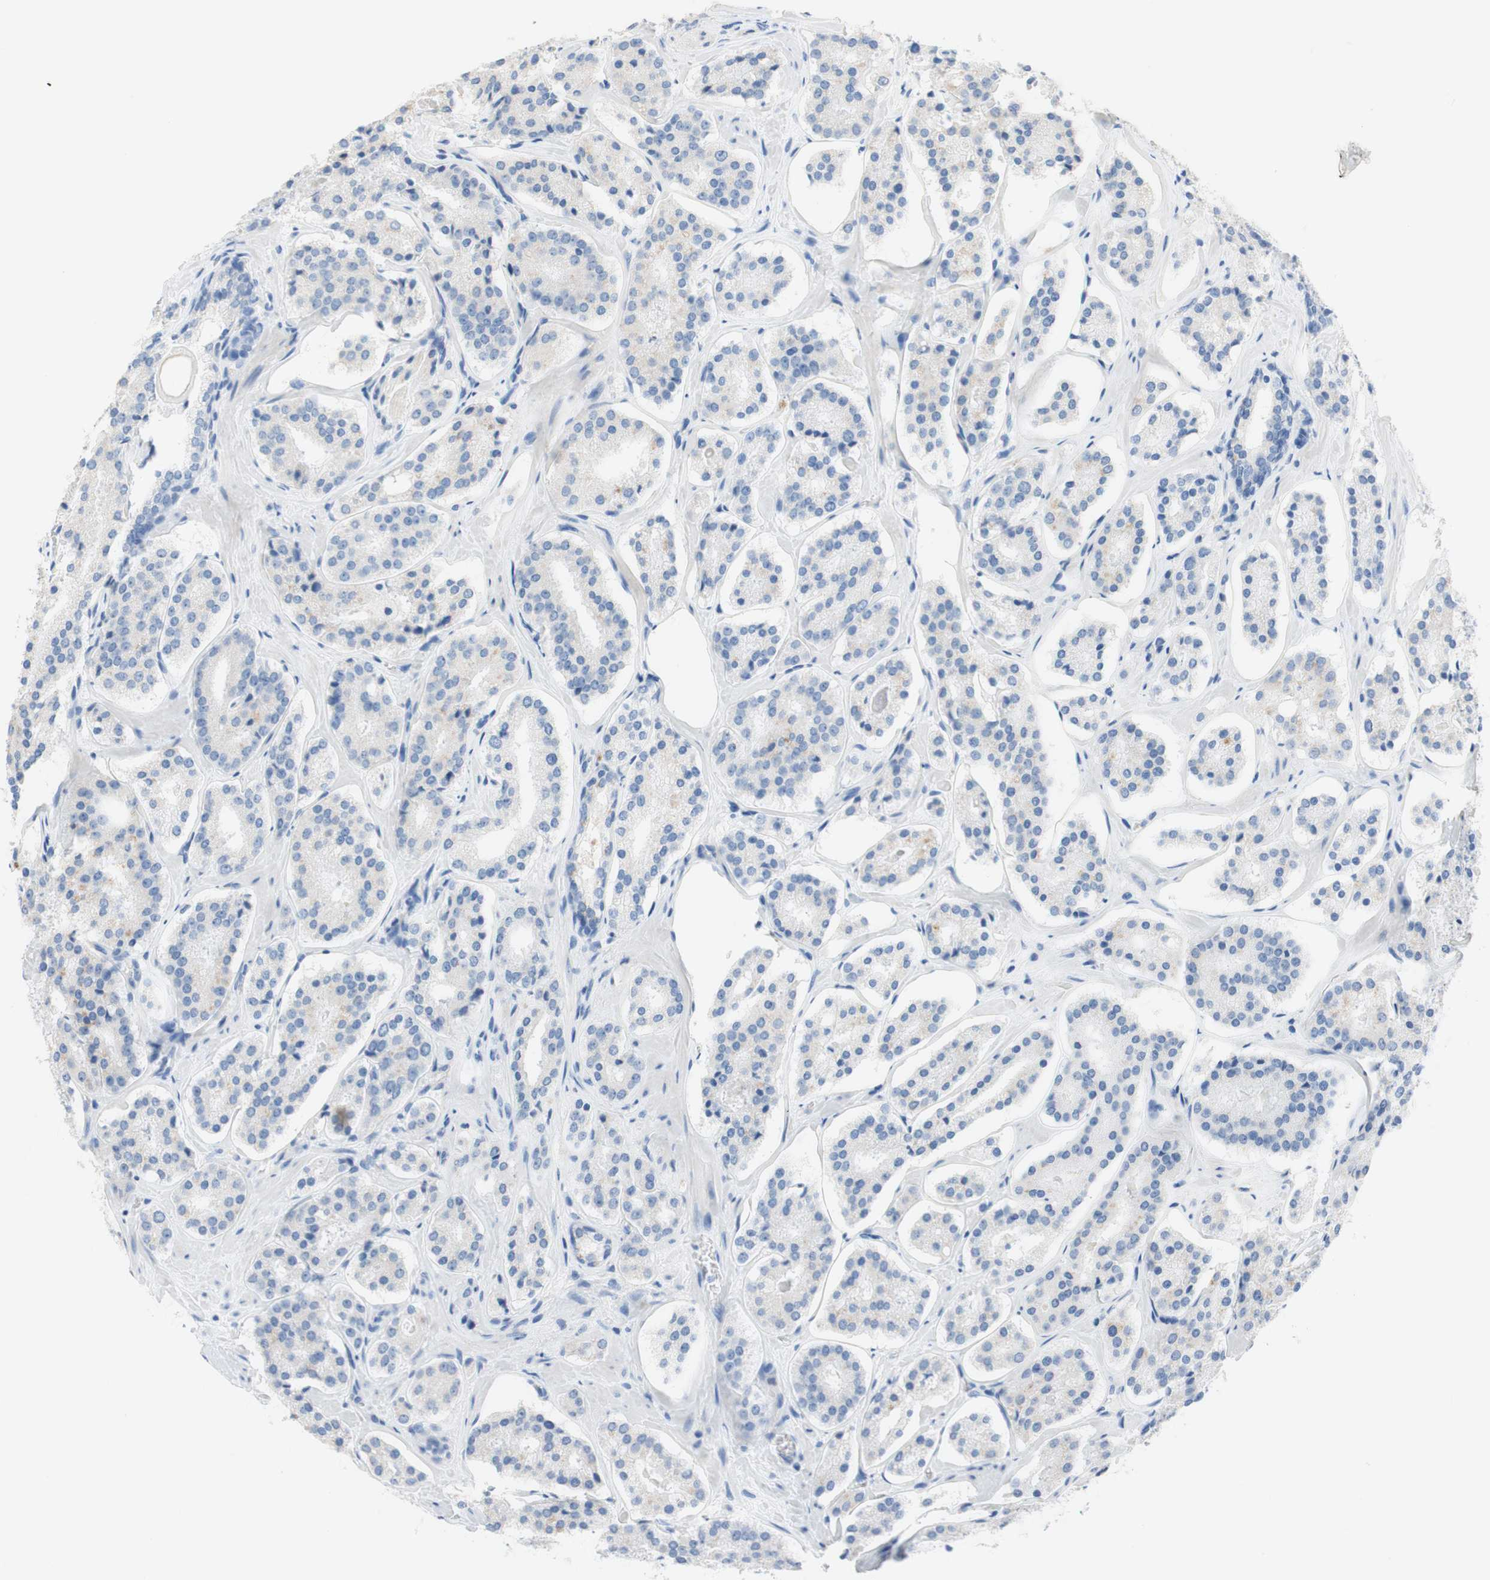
{"staining": {"intensity": "negative", "quantity": "none", "location": "none"}, "tissue": "prostate cancer", "cell_type": "Tumor cells", "image_type": "cancer", "snomed": [{"axis": "morphology", "description": "Adenocarcinoma, High grade"}, {"axis": "topography", "description": "Prostate"}], "caption": "An immunohistochemistry (IHC) image of adenocarcinoma (high-grade) (prostate) is shown. There is no staining in tumor cells of adenocarcinoma (high-grade) (prostate).", "gene": "POLR2J3", "patient": {"sex": "male", "age": 60}}